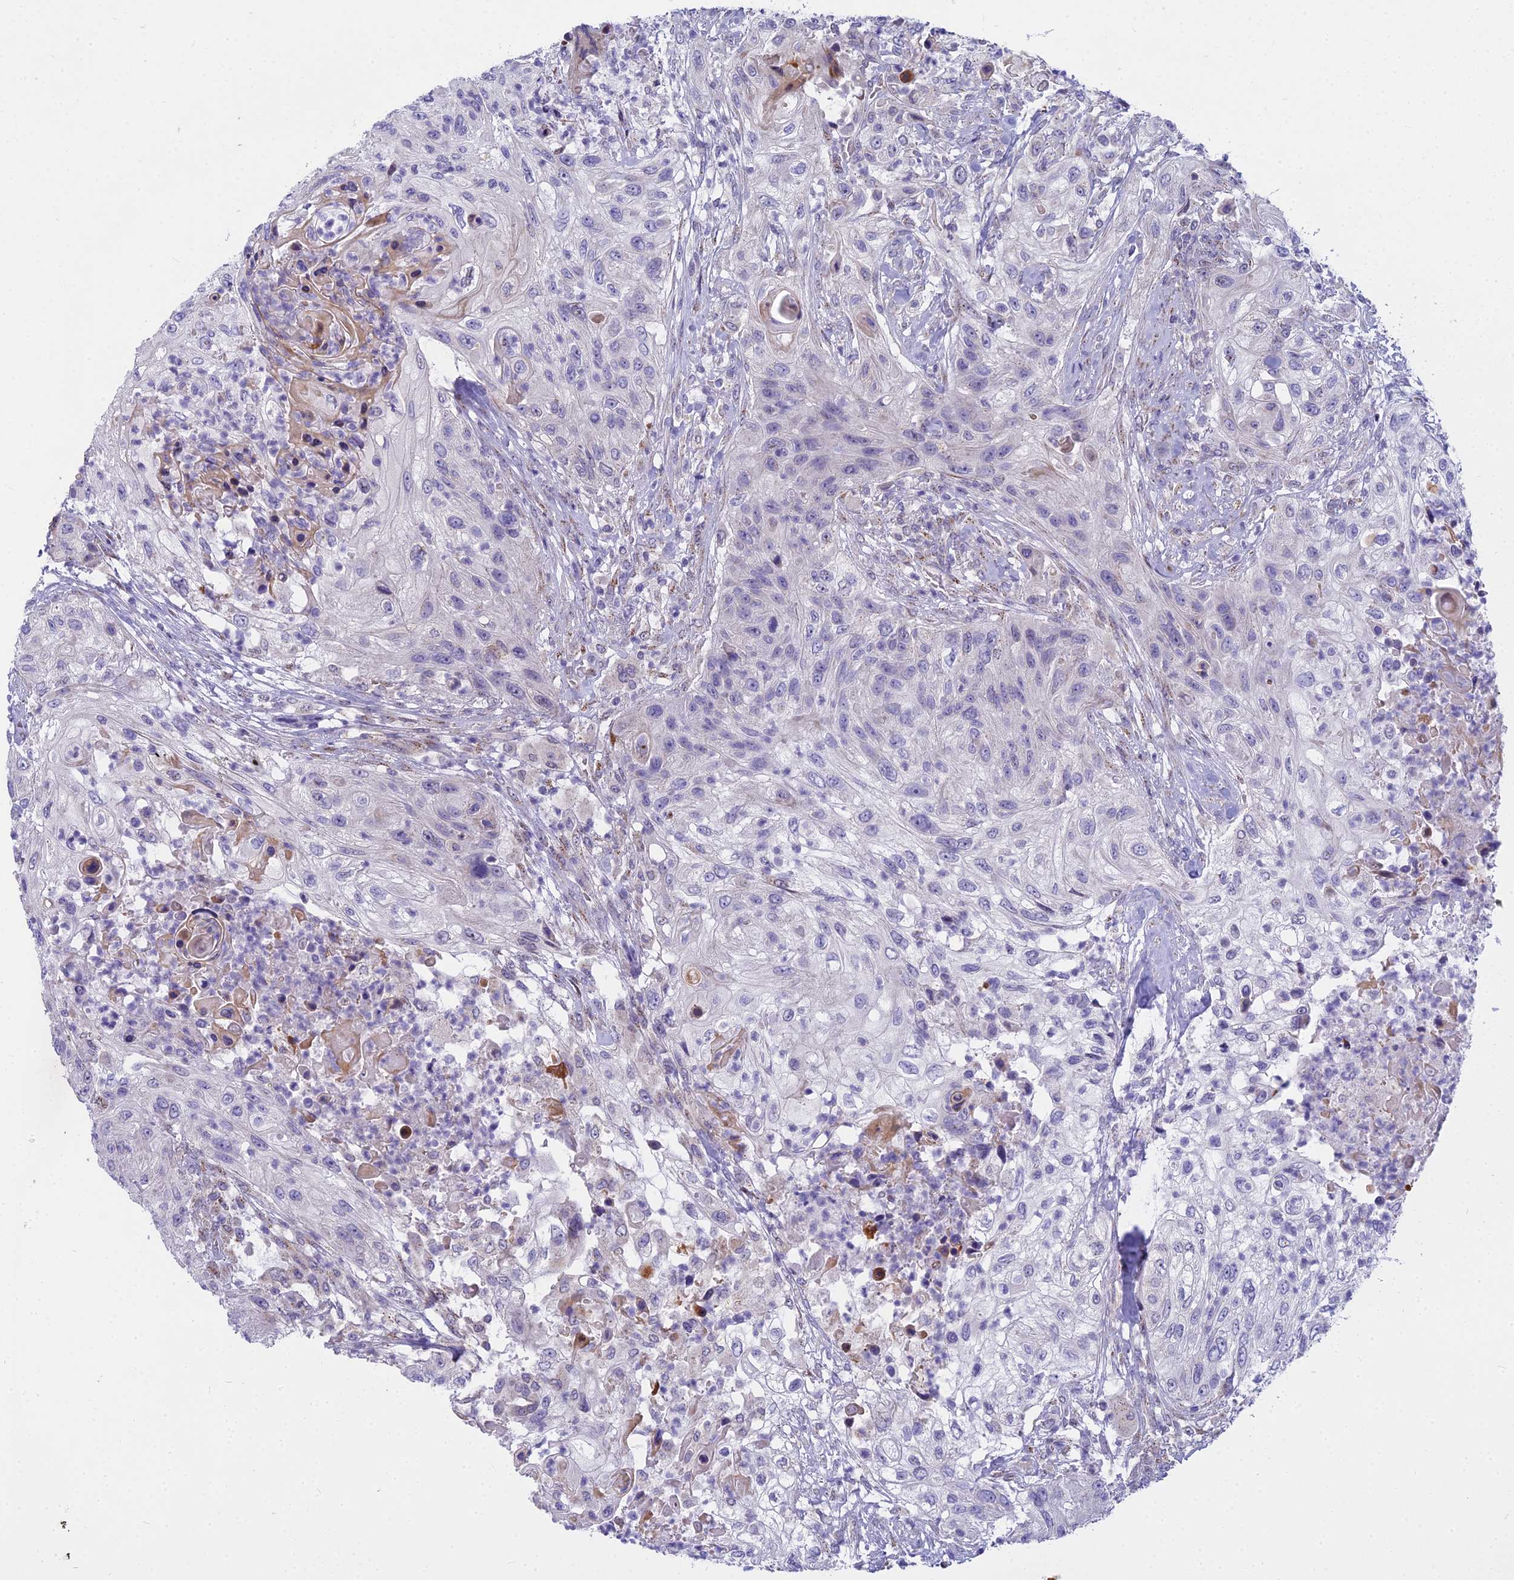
{"staining": {"intensity": "negative", "quantity": "none", "location": "none"}, "tissue": "urothelial cancer", "cell_type": "Tumor cells", "image_type": "cancer", "snomed": [{"axis": "morphology", "description": "Urothelial carcinoma, High grade"}, {"axis": "topography", "description": "Urinary bladder"}], "caption": "Immunohistochemical staining of urothelial carcinoma (high-grade) demonstrates no significant positivity in tumor cells. (Brightfield microscopy of DAB (3,3'-diaminobenzidine) immunohistochemistry at high magnification).", "gene": "WDPCP", "patient": {"sex": "female", "age": 60}}